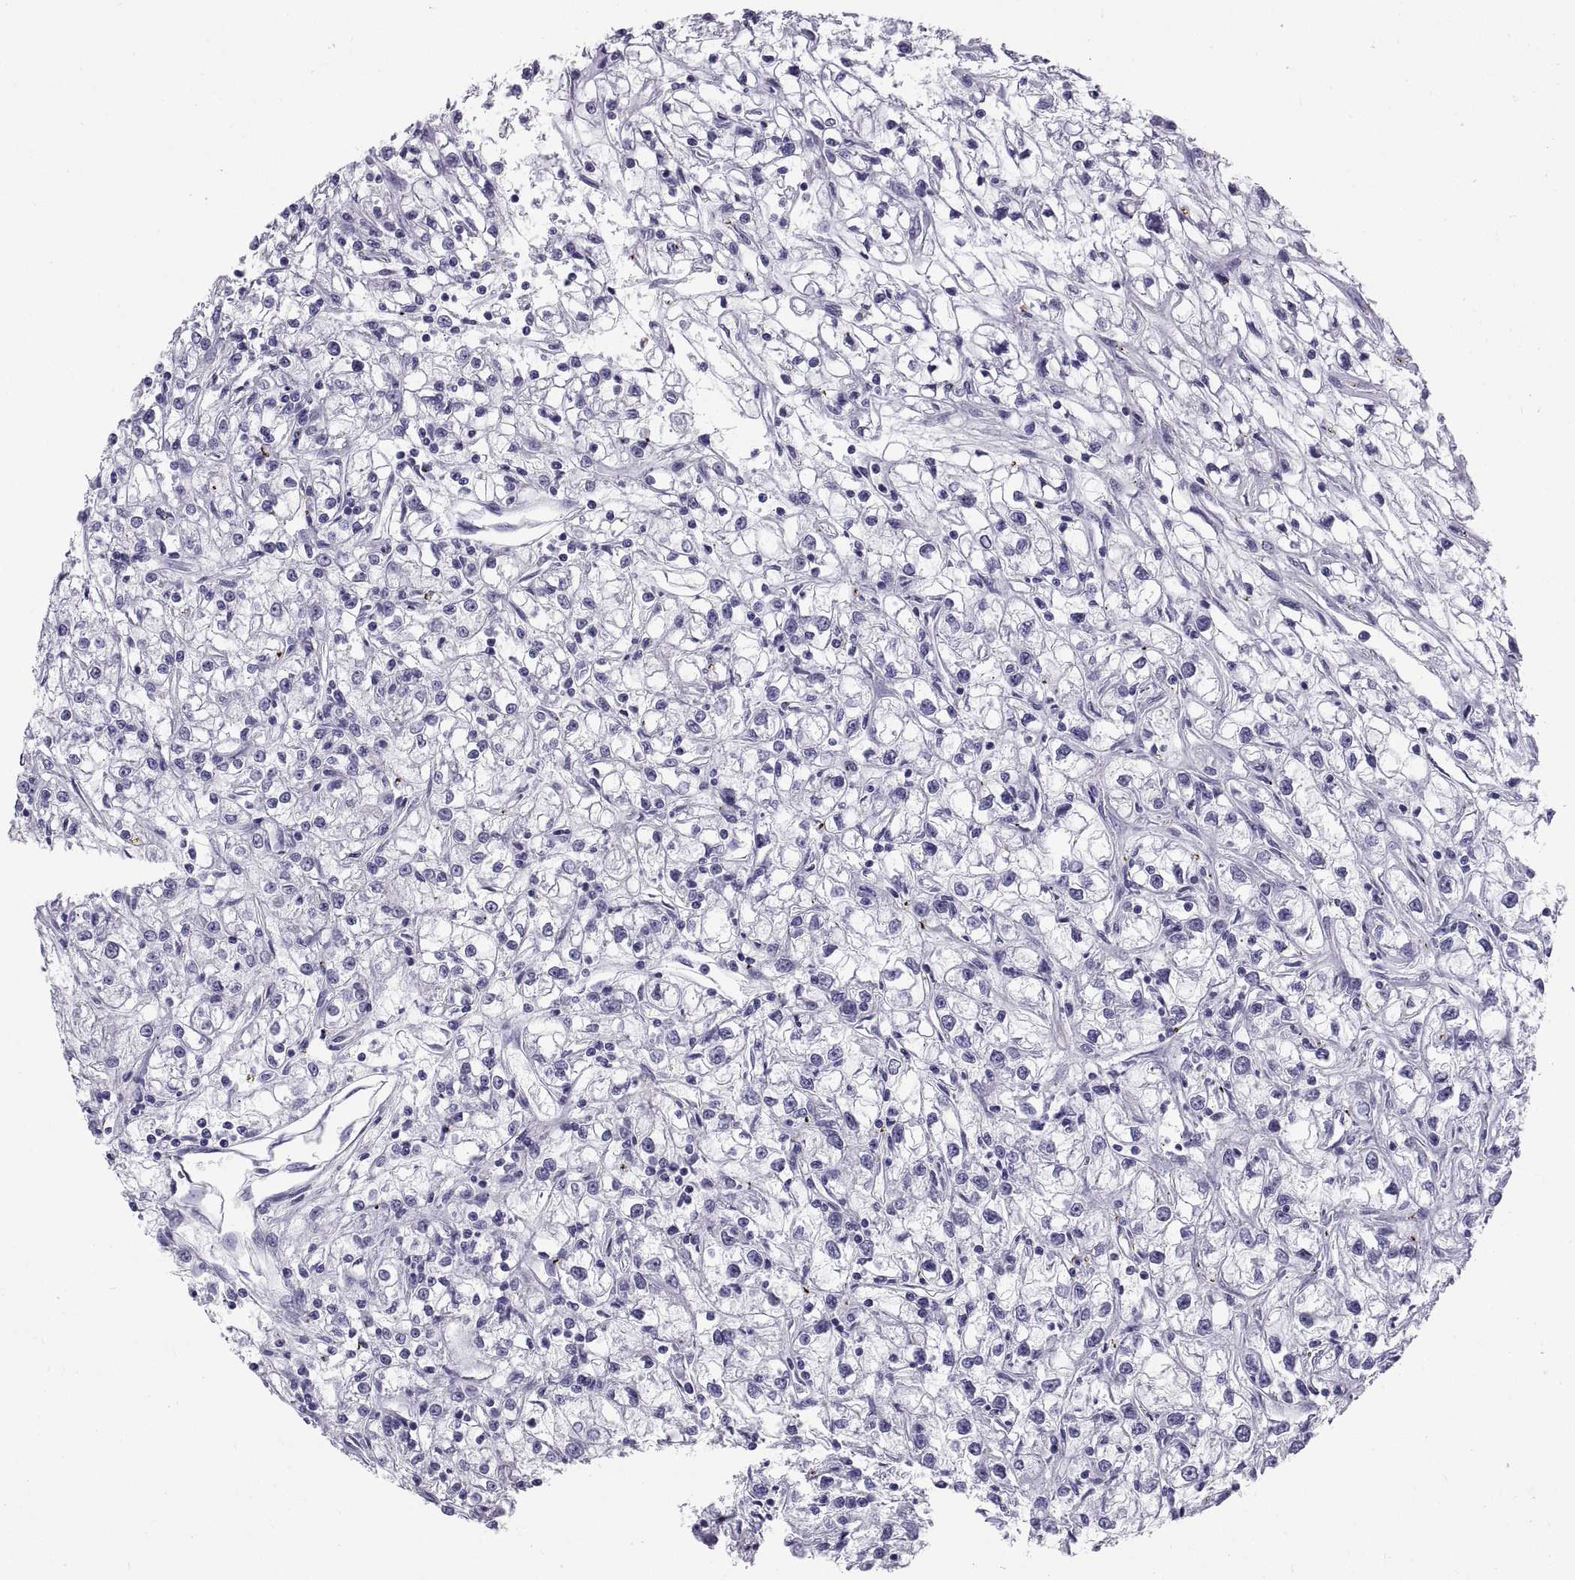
{"staining": {"intensity": "negative", "quantity": "none", "location": "none"}, "tissue": "renal cancer", "cell_type": "Tumor cells", "image_type": "cancer", "snomed": [{"axis": "morphology", "description": "Adenocarcinoma, NOS"}, {"axis": "topography", "description": "Kidney"}], "caption": "Tumor cells show no significant expression in renal cancer (adenocarcinoma).", "gene": "CT47A10", "patient": {"sex": "female", "age": 59}}